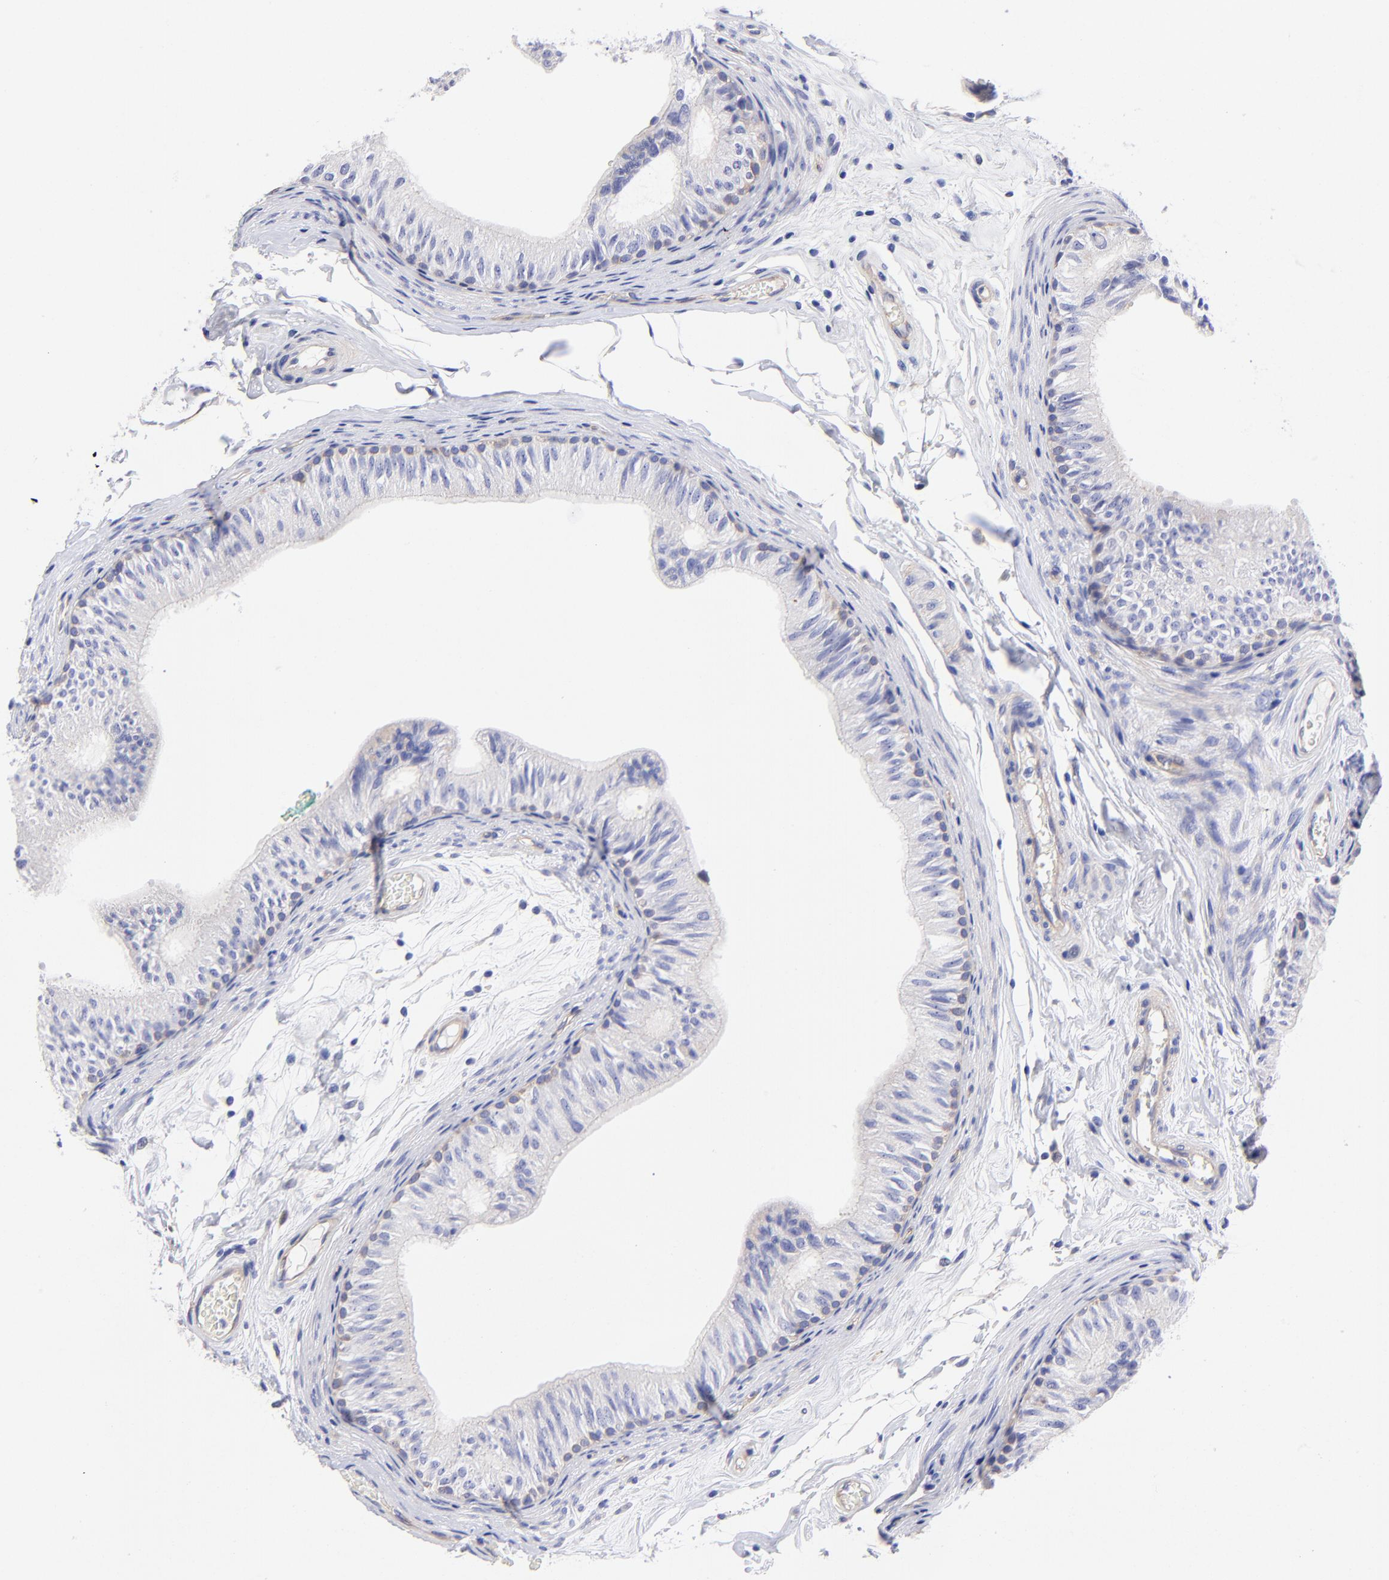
{"staining": {"intensity": "weak", "quantity": "<25%", "location": "cytoplasmic/membranous"}, "tissue": "epididymis", "cell_type": "Glandular cells", "image_type": "normal", "snomed": [{"axis": "morphology", "description": "Normal tissue, NOS"}, {"axis": "topography", "description": "Testis"}, {"axis": "topography", "description": "Epididymis"}], "caption": "Glandular cells are negative for protein expression in normal human epididymis. The staining was performed using DAB to visualize the protein expression in brown, while the nuclei were stained in blue with hematoxylin (Magnification: 20x).", "gene": "PPFIBP1", "patient": {"sex": "male", "age": 36}}